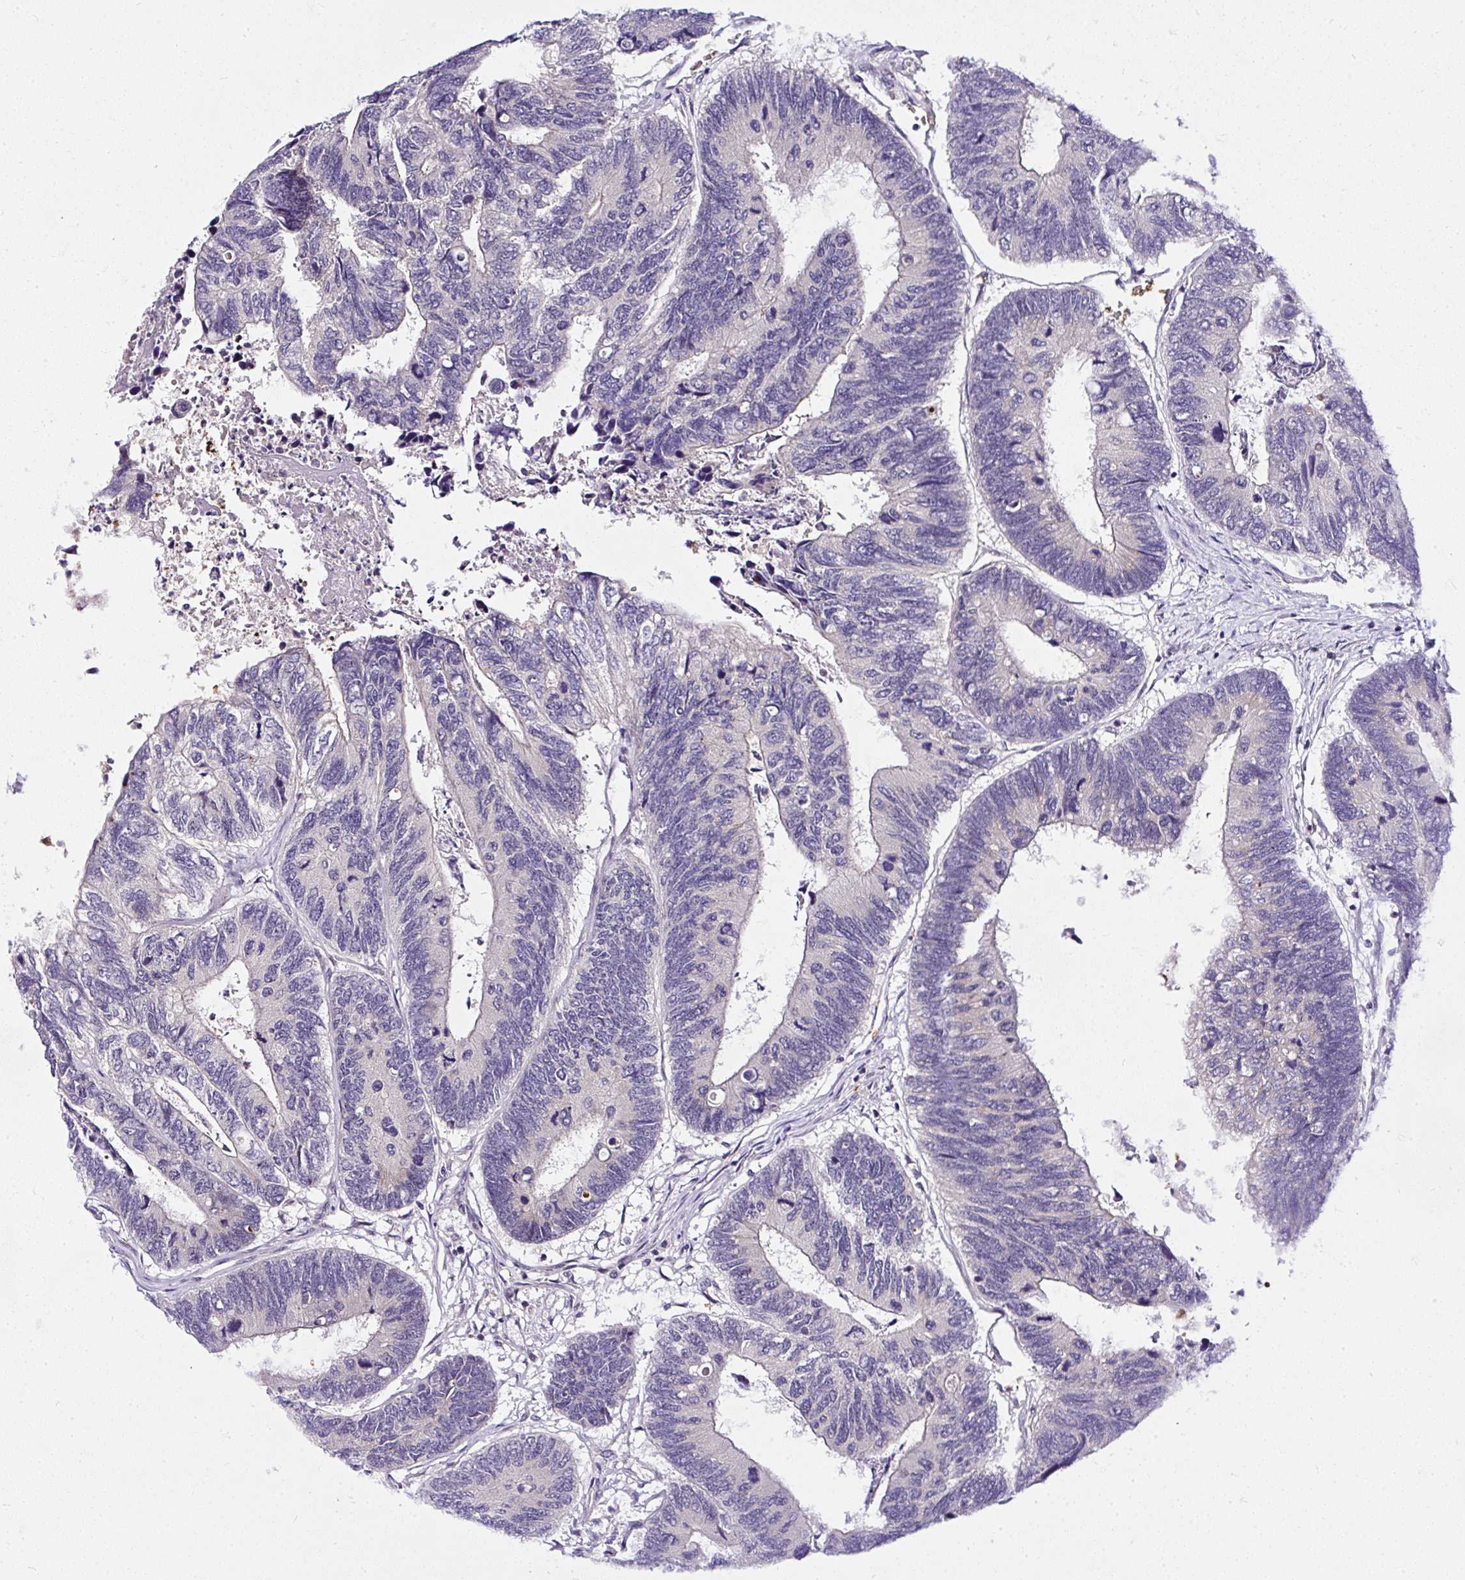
{"staining": {"intensity": "negative", "quantity": "none", "location": "none"}, "tissue": "colorectal cancer", "cell_type": "Tumor cells", "image_type": "cancer", "snomed": [{"axis": "morphology", "description": "Adenocarcinoma, NOS"}, {"axis": "topography", "description": "Colon"}], "caption": "Immunohistochemistry (IHC) histopathology image of colorectal cancer stained for a protein (brown), which exhibits no positivity in tumor cells.", "gene": "DEPDC5", "patient": {"sex": "female", "age": 67}}